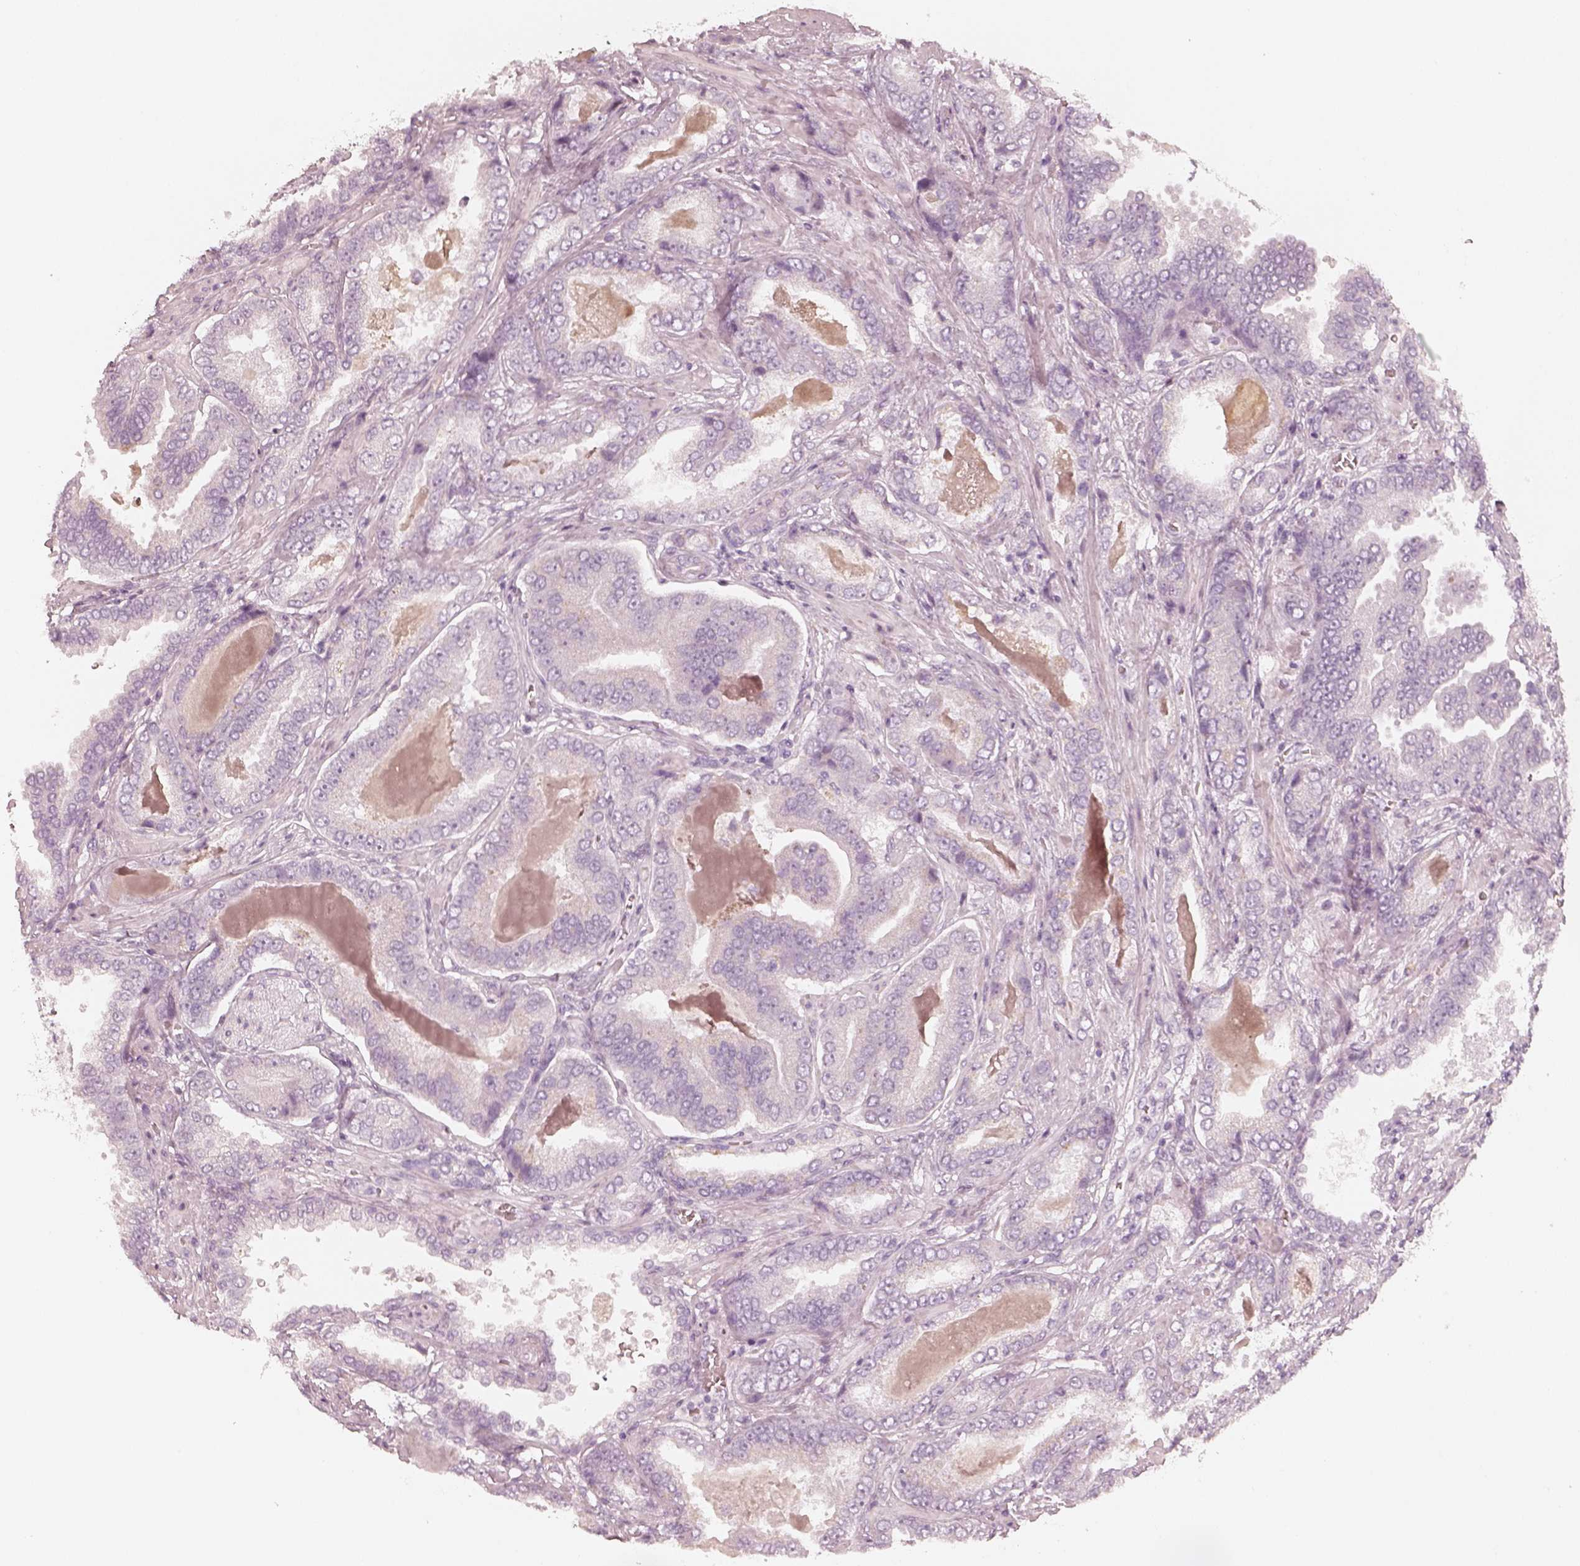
{"staining": {"intensity": "negative", "quantity": "none", "location": "none"}, "tissue": "prostate cancer", "cell_type": "Tumor cells", "image_type": "cancer", "snomed": [{"axis": "morphology", "description": "Adenocarcinoma, NOS"}, {"axis": "topography", "description": "Prostate"}], "caption": "Prostate adenocarcinoma was stained to show a protein in brown. There is no significant expression in tumor cells.", "gene": "KRT82", "patient": {"sex": "male", "age": 64}}